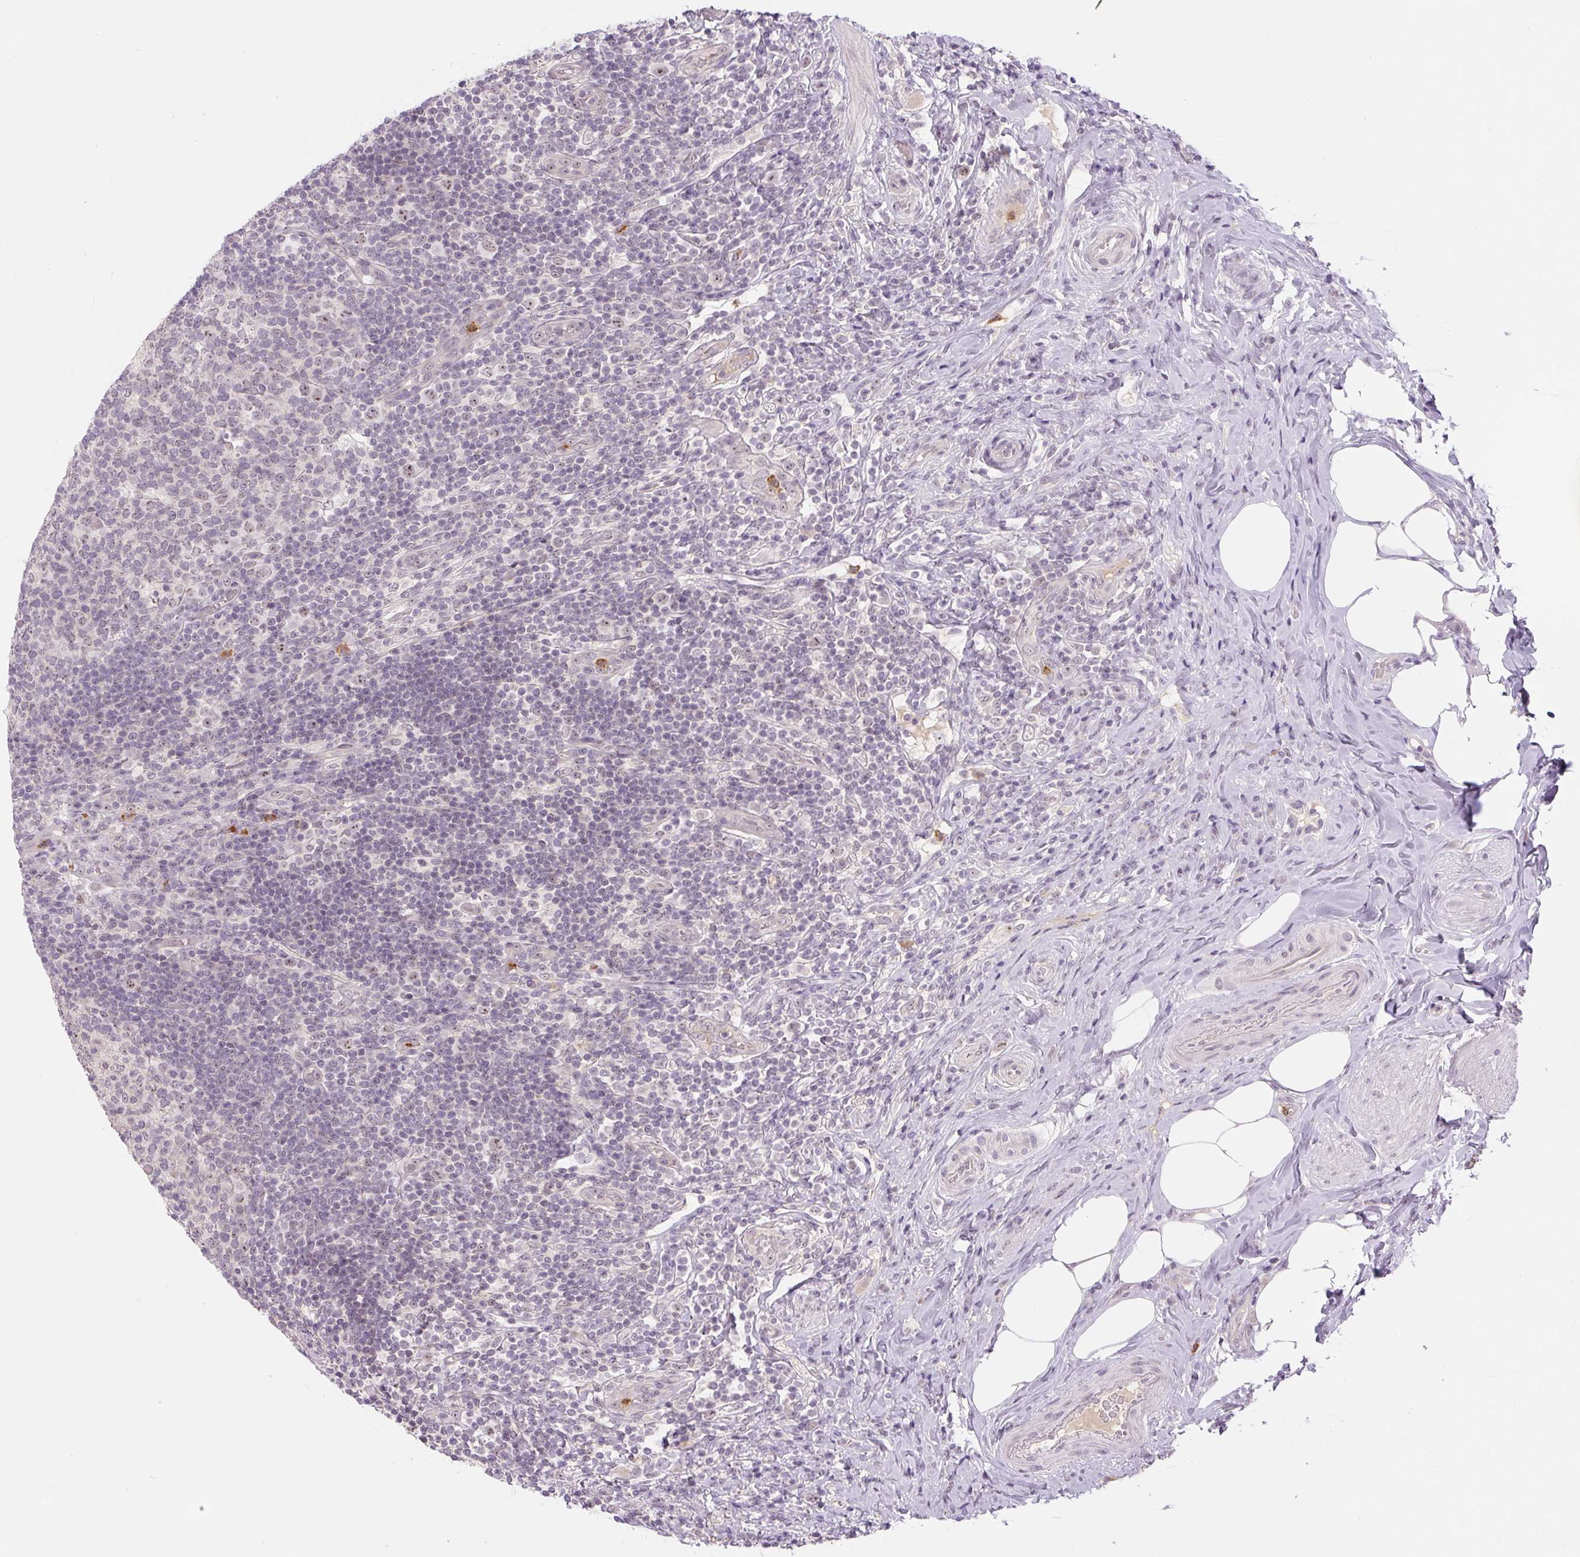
{"staining": {"intensity": "weak", "quantity": "<25%", "location": "nuclear"}, "tissue": "appendix", "cell_type": "Glandular cells", "image_type": "normal", "snomed": [{"axis": "morphology", "description": "Normal tissue, NOS"}, {"axis": "topography", "description": "Appendix"}], "caption": "Immunohistochemistry micrograph of normal appendix: human appendix stained with DAB (3,3'-diaminobenzidine) reveals no significant protein staining in glandular cells. (DAB (3,3'-diaminobenzidine) IHC visualized using brightfield microscopy, high magnification).", "gene": "SGF29", "patient": {"sex": "female", "age": 43}}